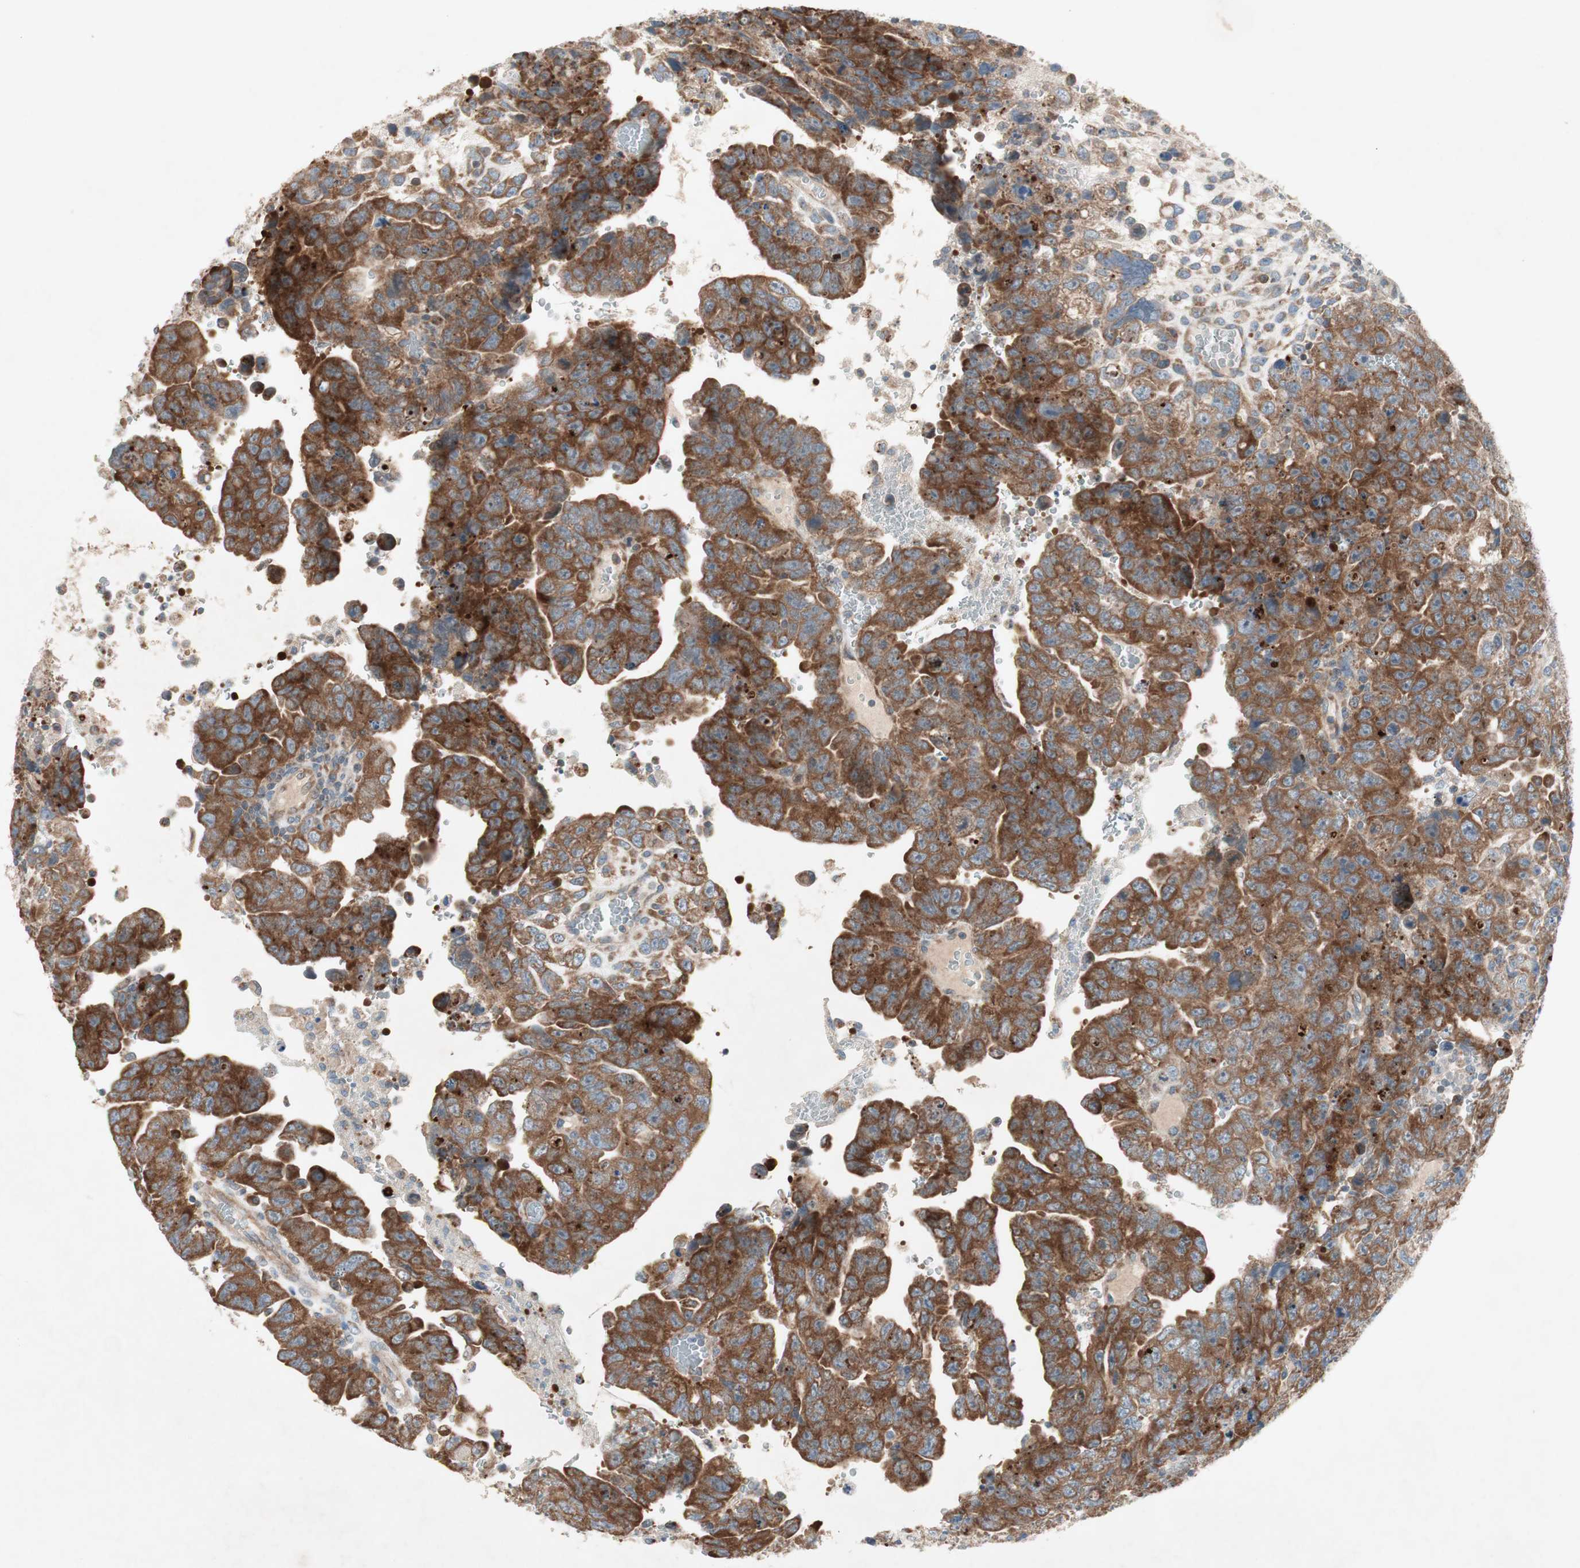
{"staining": {"intensity": "strong", "quantity": ">75%", "location": "cytoplasmic/membranous"}, "tissue": "testis cancer", "cell_type": "Tumor cells", "image_type": "cancer", "snomed": [{"axis": "morphology", "description": "Carcinoma, Embryonal, NOS"}, {"axis": "topography", "description": "Testis"}], "caption": "Testis cancer stained with a protein marker reveals strong staining in tumor cells.", "gene": "RPL23", "patient": {"sex": "male", "age": 28}}